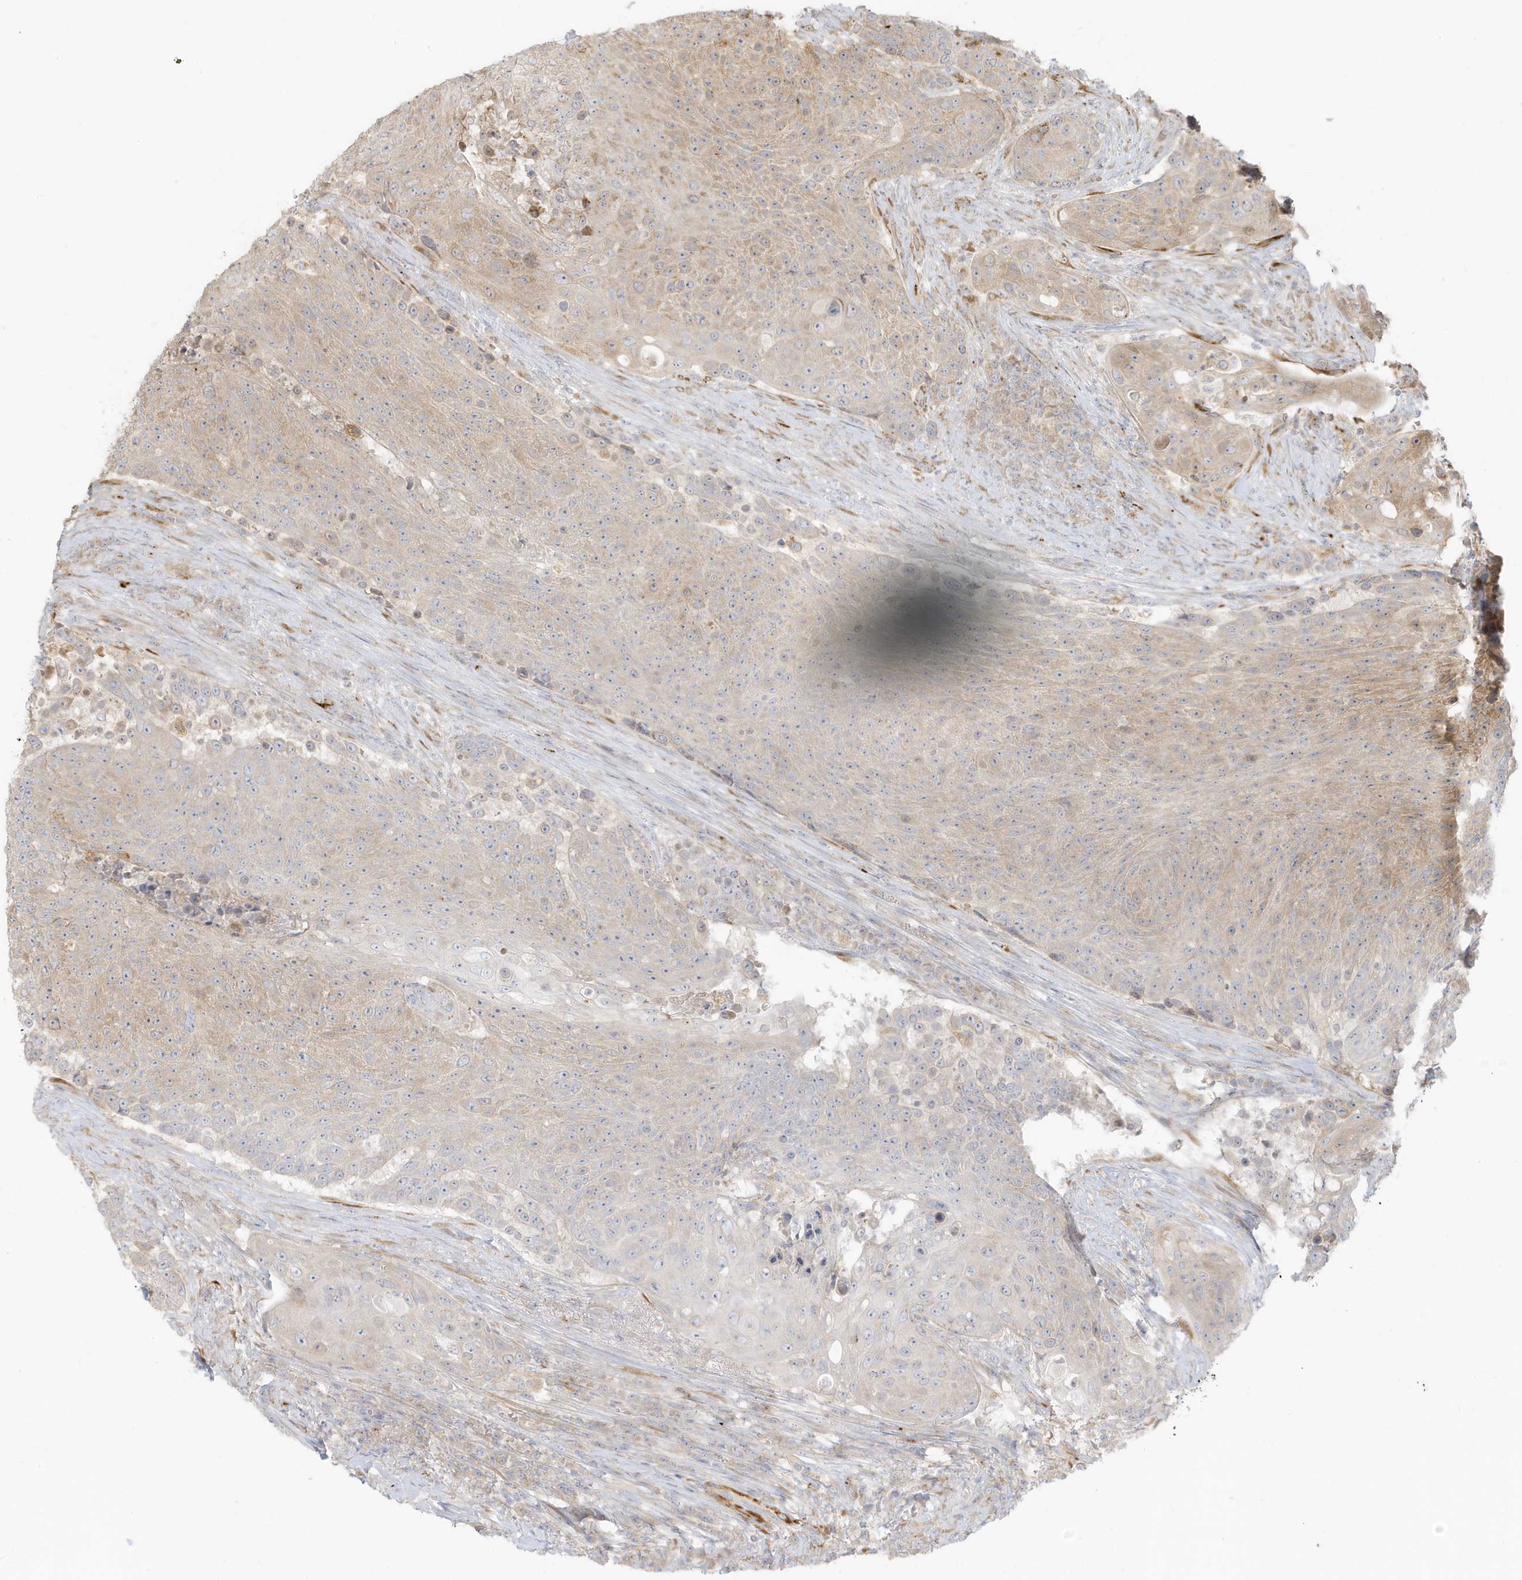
{"staining": {"intensity": "weak", "quantity": "<25%", "location": "cytoplasmic/membranous"}, "tissue": "urothelial cancer", "cell_type": "Tumor cells", "image_type": "cancer", "snomed": [{"axis": "morphology", "description": "Urothelial carcinoma, High grade"}, {"axis": "topography", "description": "Urinary bladder"}], "caption": "A histopathology image of urothelial cancer stained for a protein displays no brown staining in tumor cells.", "gene": "MCOLN1", "patient": {"sex": "female", "age": 63}}